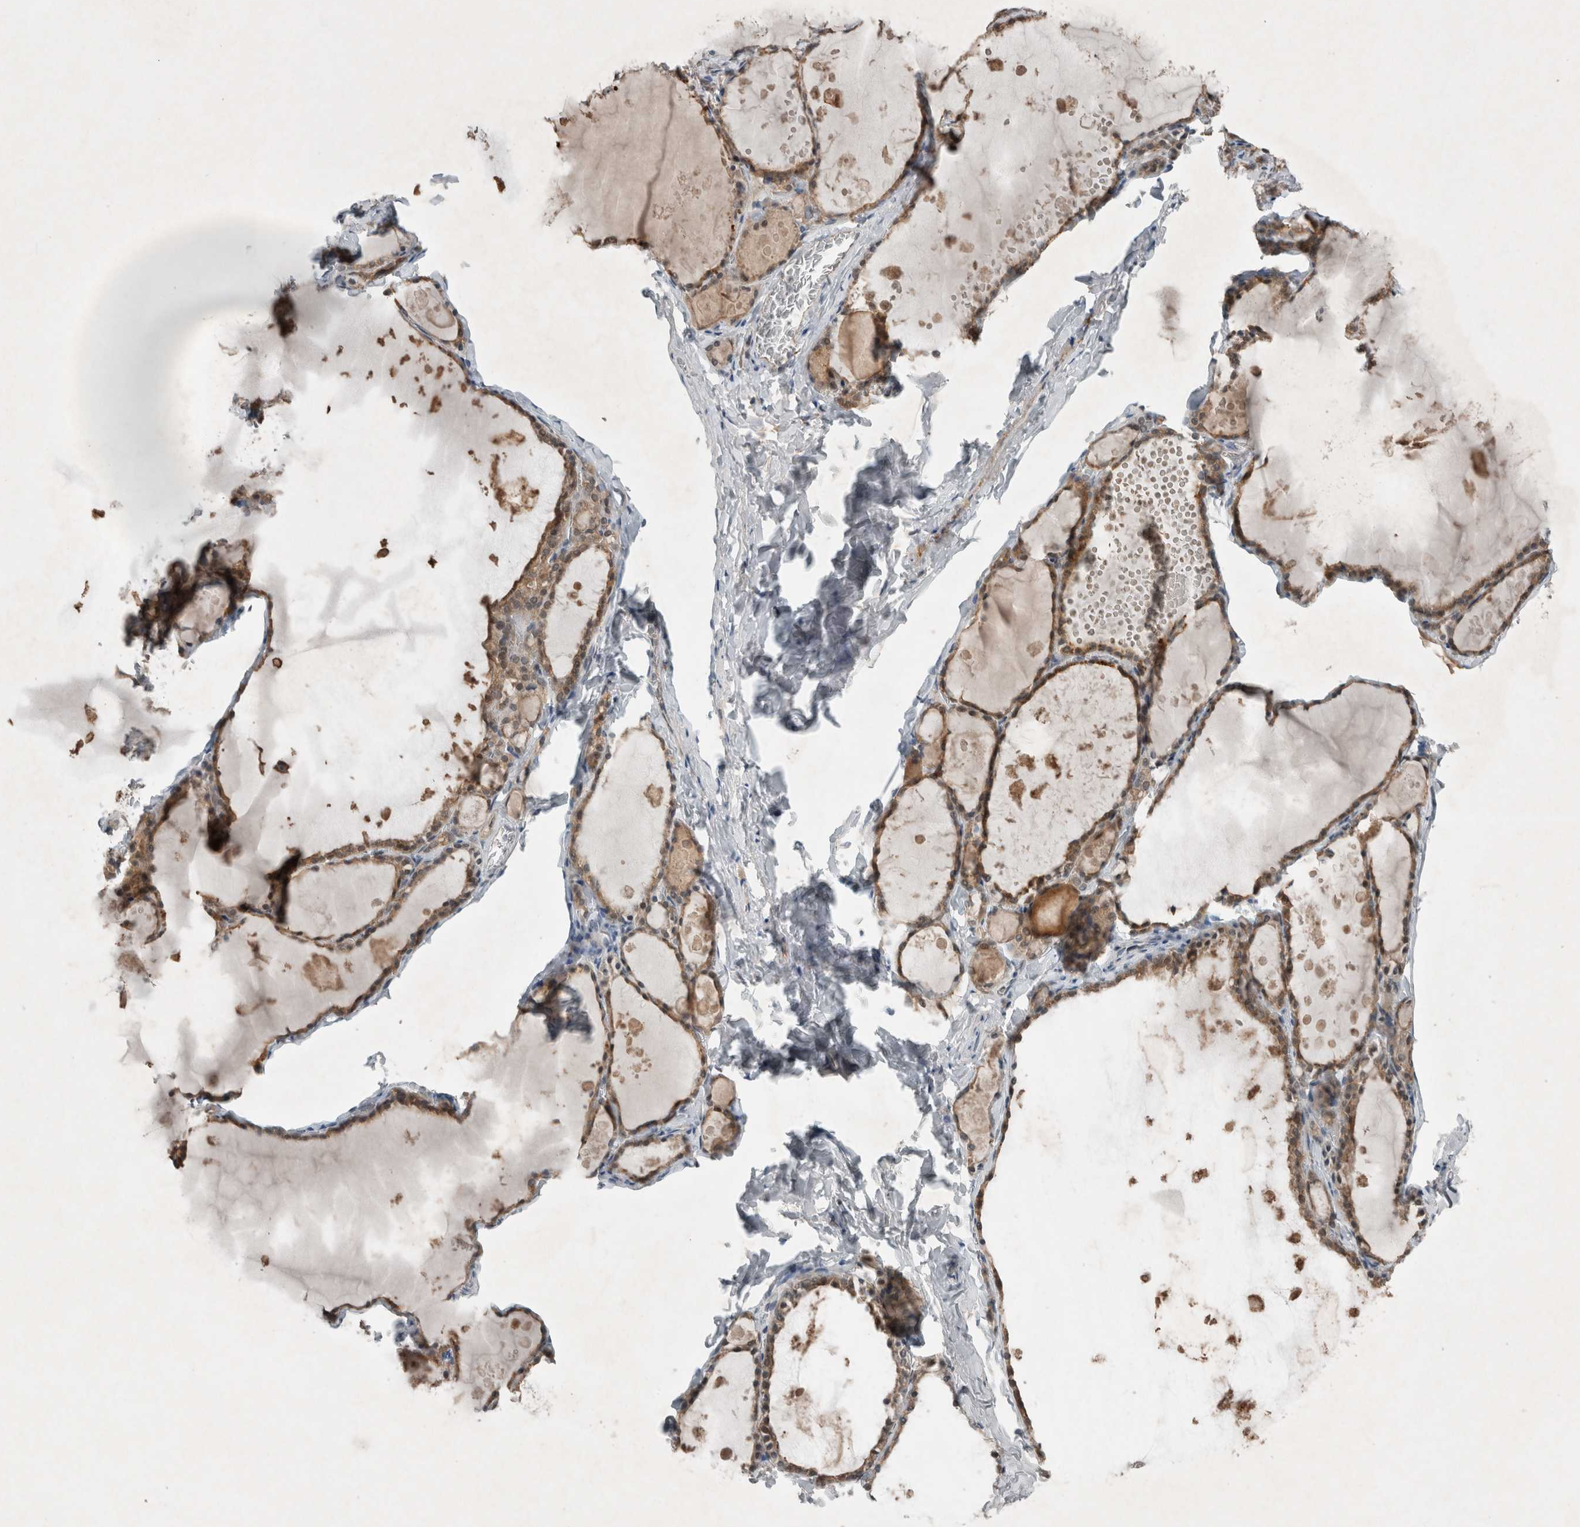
{"staining": {"intensity": "moderate", "quantity": ">75%", "location": "cytoplasmic/membranous"}, "tissue": "thyroid gland", "cell_type": "Glandular cells", "image_type": "normal", "snomed": [{"axis": "morphology", "description": "Normal tissue, NOS"}, {"axis": "topography", "description": "Thyroid gland"}], "caption": "DAB immunohistochemical staining of benign human thyroid gland displays moderate cytoplasmic/membranous protein positivity in approximately >75% of glandular cells. The staining was performed using DAB to visualize the protein expression in brown, while the nuclei were stained in blue with hematoxylin (Magnification: 20x).", "gene": "ENSG00000285245", "patient": {"sex": "male", "age": 56}}